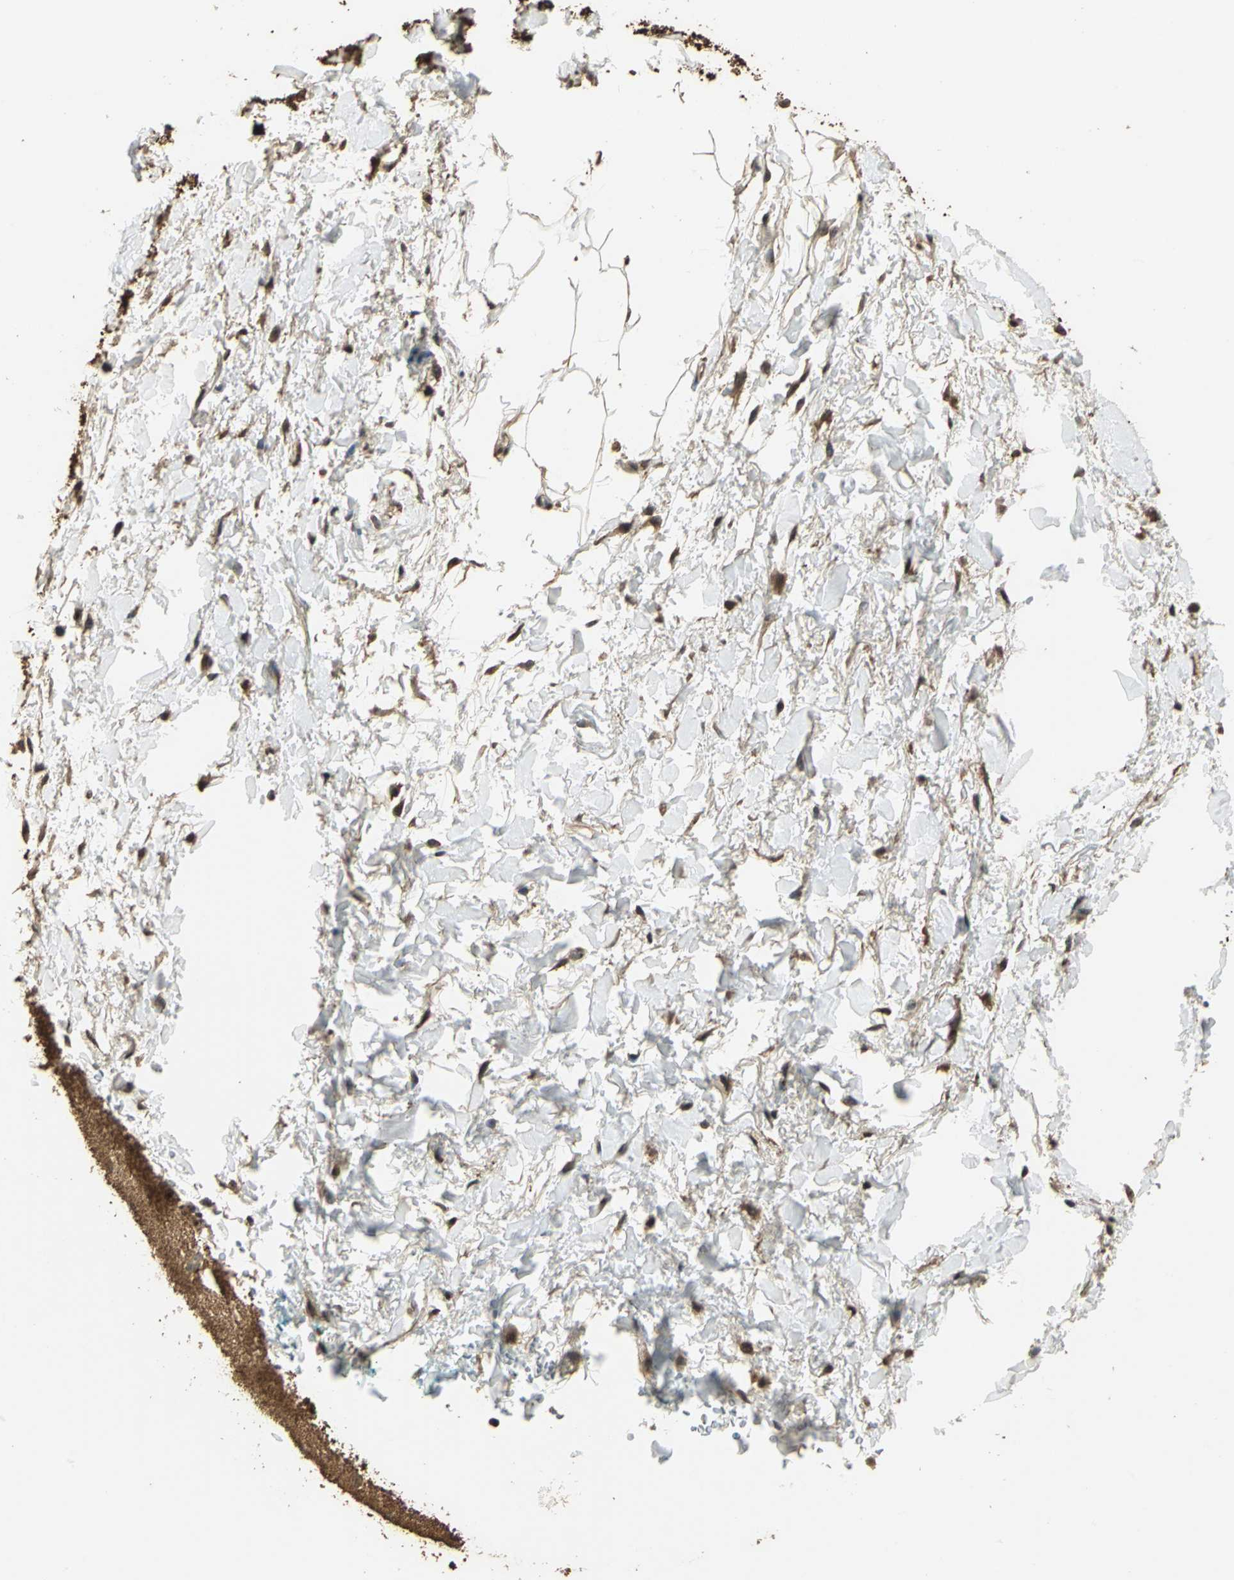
{"staining": {"intensity": "weak", "quantity": "25%-75%", "location": "cytoplasmic/membranous"}, "tissue": "adipose tissue", "cell_type": "Adipocytes", "image_type": "normal", "snomed": [{"axis": "morphology", "description": "Normal tissue, NOS"}, {"axis": "topography", "description": "Soft tissue"}, {"axis": "topography", "description": "Peripheral nerve tissue"}], "caption": "A high-resolution image shows IHC staining of unremarkable adipose tissue, which exhibits weak cytoplasmic/membranous staining in about 25%-75% of adipocytes. (DAB IHC, brown staining for protein, blue staining for nuclei).", "gene": "UCHL5", "patient": {"sex": "female", "age": 71}}